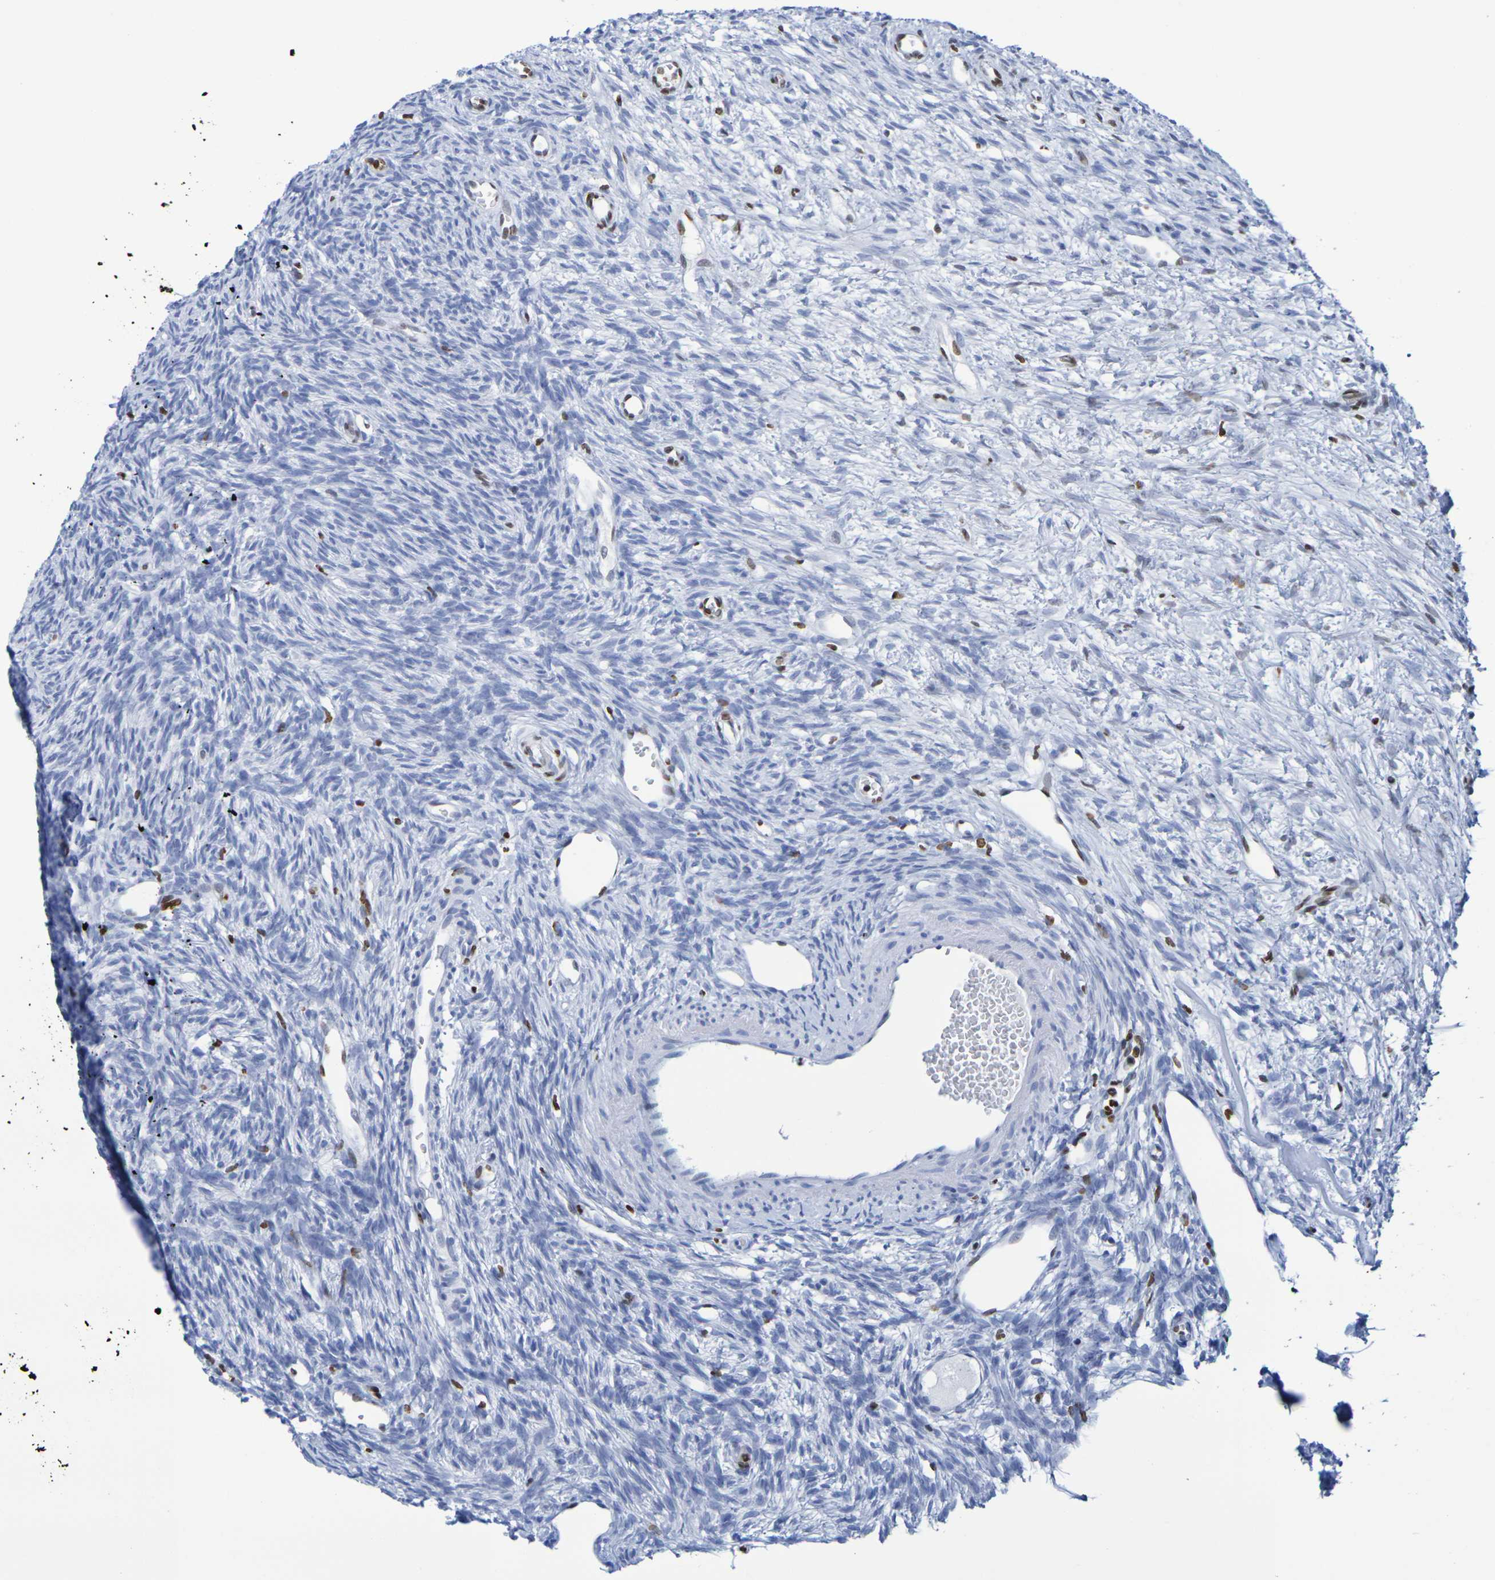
{"staining": {"intensity": "negative", "quantity": "none", "location": "none"}, "tissue": "ovary", "cell_type": "Follicle cells", "image_type": "normal", "snomed": [{"axis": "morphology", "description": "Normal tissue, NOS"}, {"axis": "topography", "description": "Ovary"}], "caption": "The histopathology image reveals no significant staining in follicle cells of ovary.", "gene": "H1", "patient": {"sex": "female", "age": 33}}